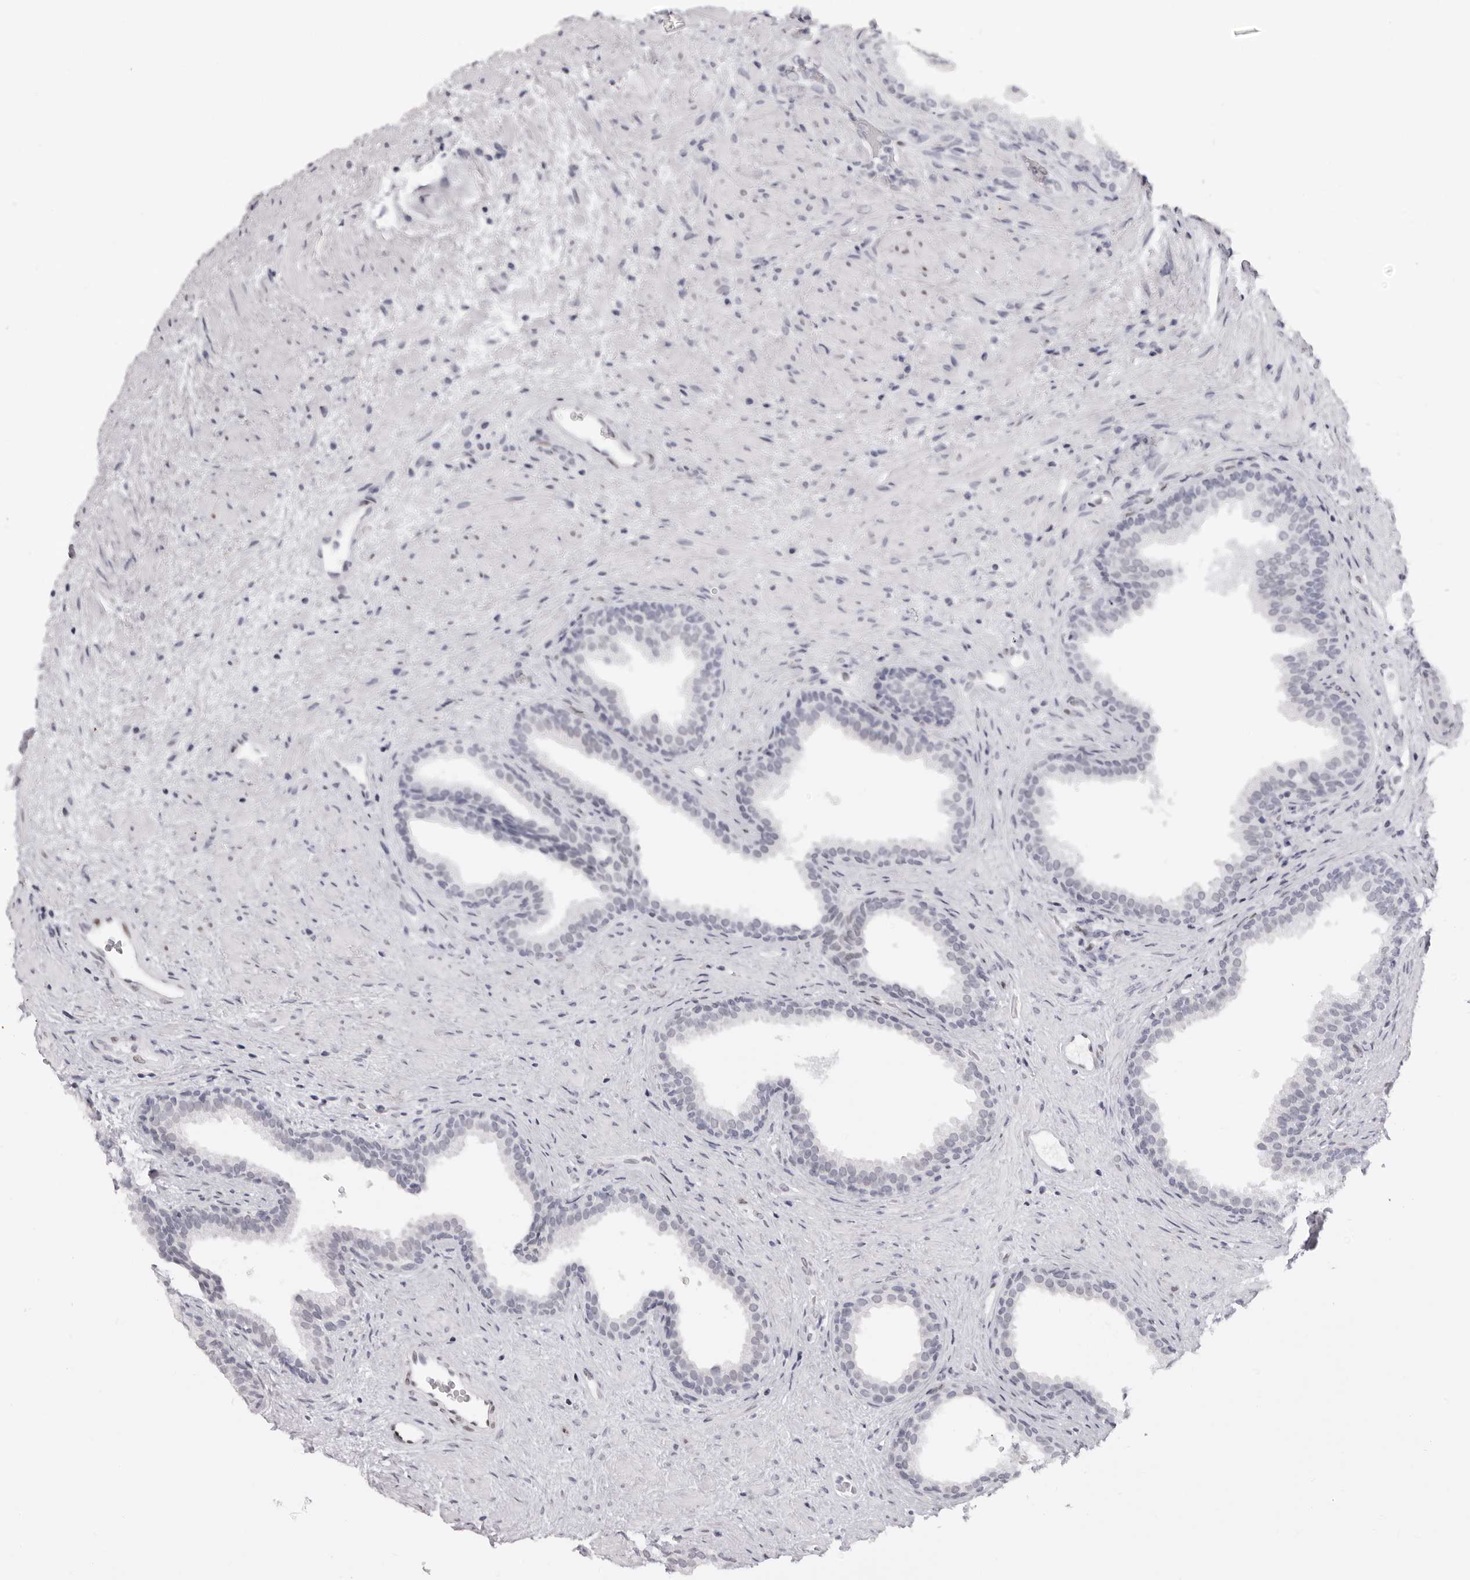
{"staining": {"intensity": "negative", "quantity": "none", "location": "none"}, "tissue": "prostate", "cell_type": "Glandular cells", "image_type": "normal", "snomed": [{"axis": "morphology", "description": "Normal tissue, NOS"}, {"axis": "topography", "description": "Prostate"}], "caption": "This is an IHC image of benign human prostate. There is no expression in glandular cells.", "gene": "MAFK", "patient": {"sex": "male", "age": 76}}